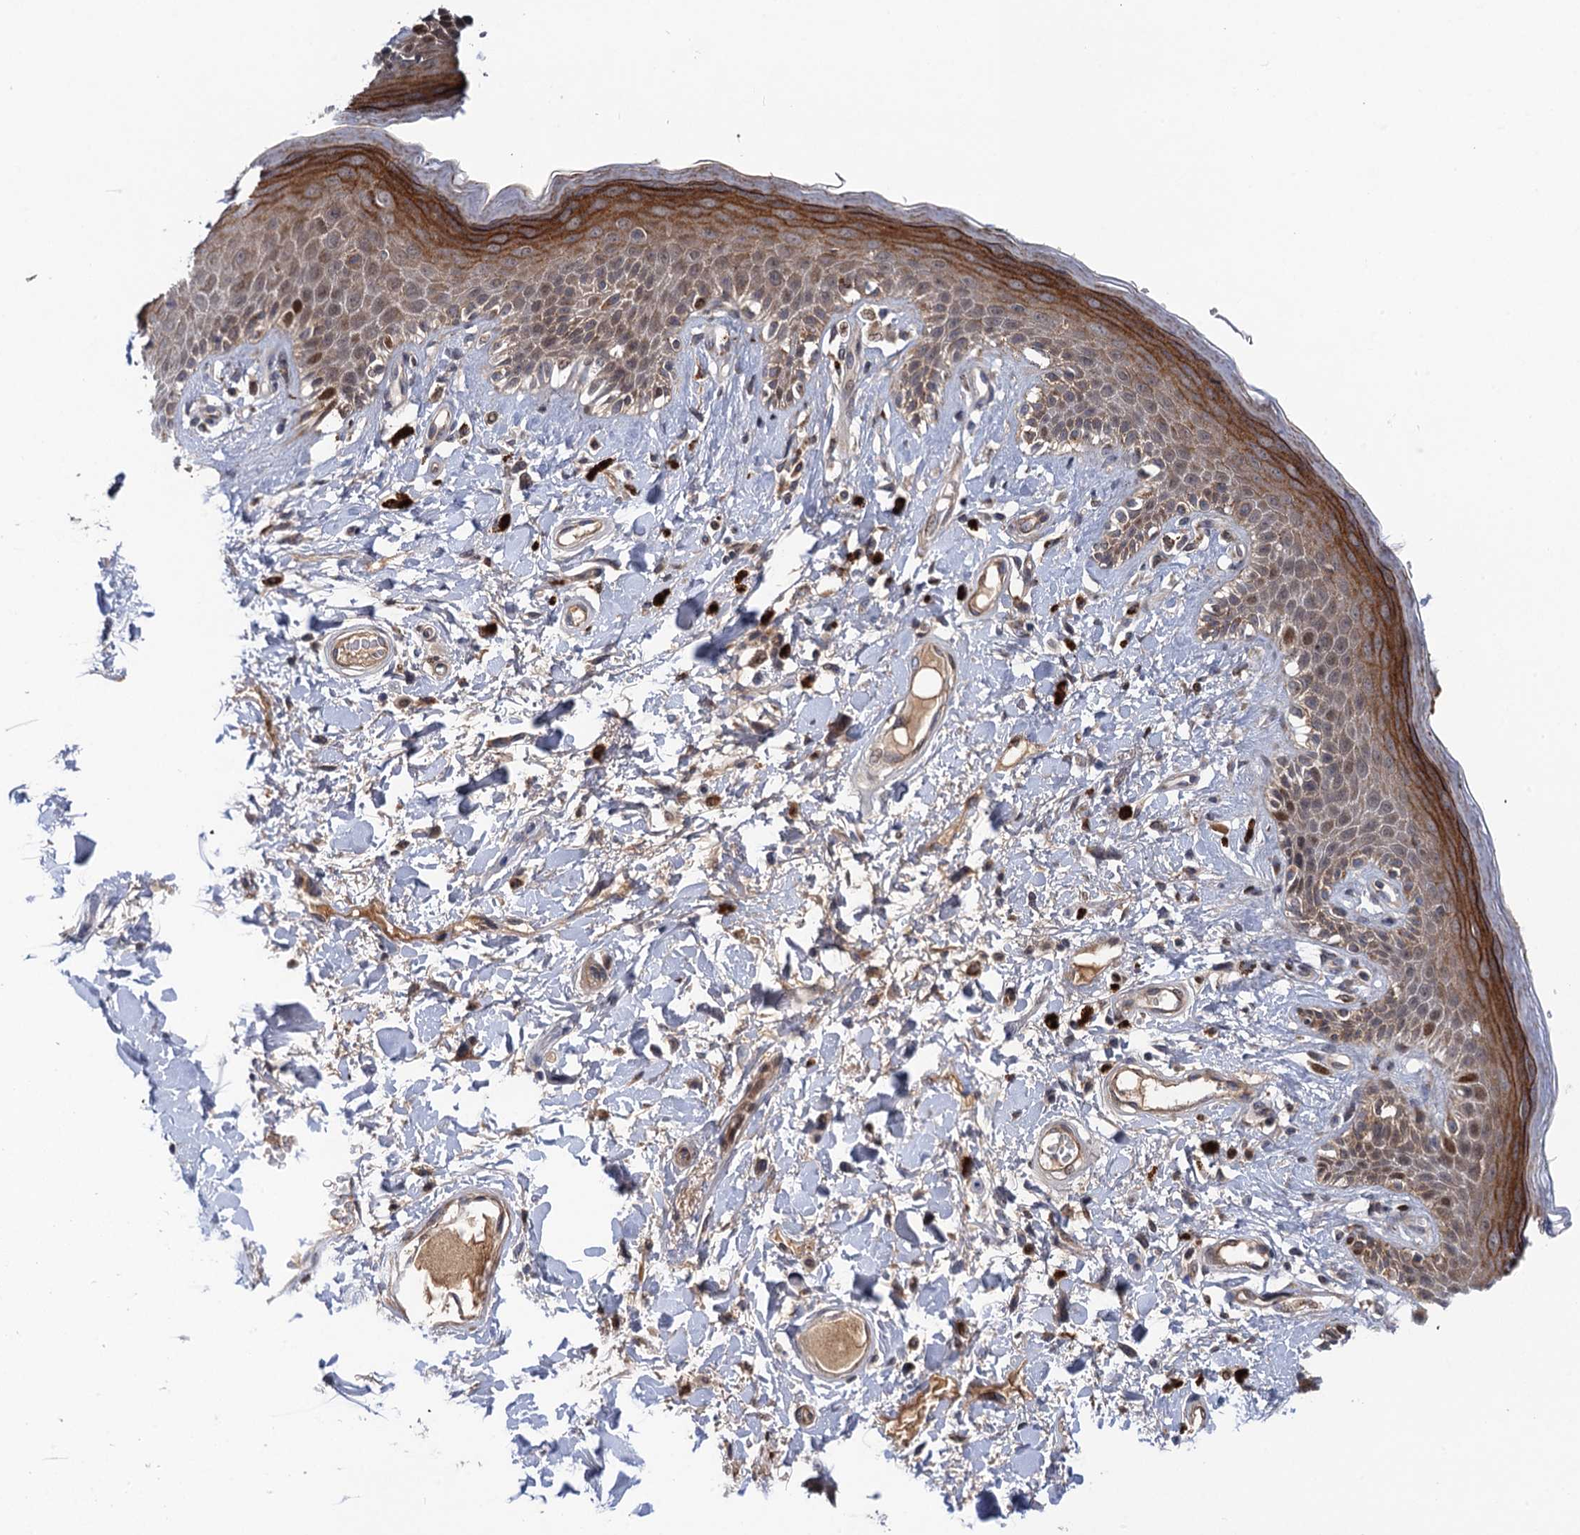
{"staining": {"intensity": "moderate", "quantity": ">75%", "location": "cytoplasmic/membranous,nuclear"}, "tissue": "skin", "cell_type": "Epidermal cells", "image_type": "normal", "snomed": [{"axis": "morphology", "description": "Normal tissue, NOS"}, {"axis": "topography", "description": "Anal"}], "caption": "Moderate cytoplasmic/membranous,nuclear protein positivity is appreciated in about >75% of epidermal cells in skin. The protein of interest is stained brown, and the nuclei are stained in blue (DAB (3,3'-diaminobenzidine) IHC with brightfield microscopy, high magnification).", "gene": "NEK8", "patient": {"sex": "female", "age": 78}}